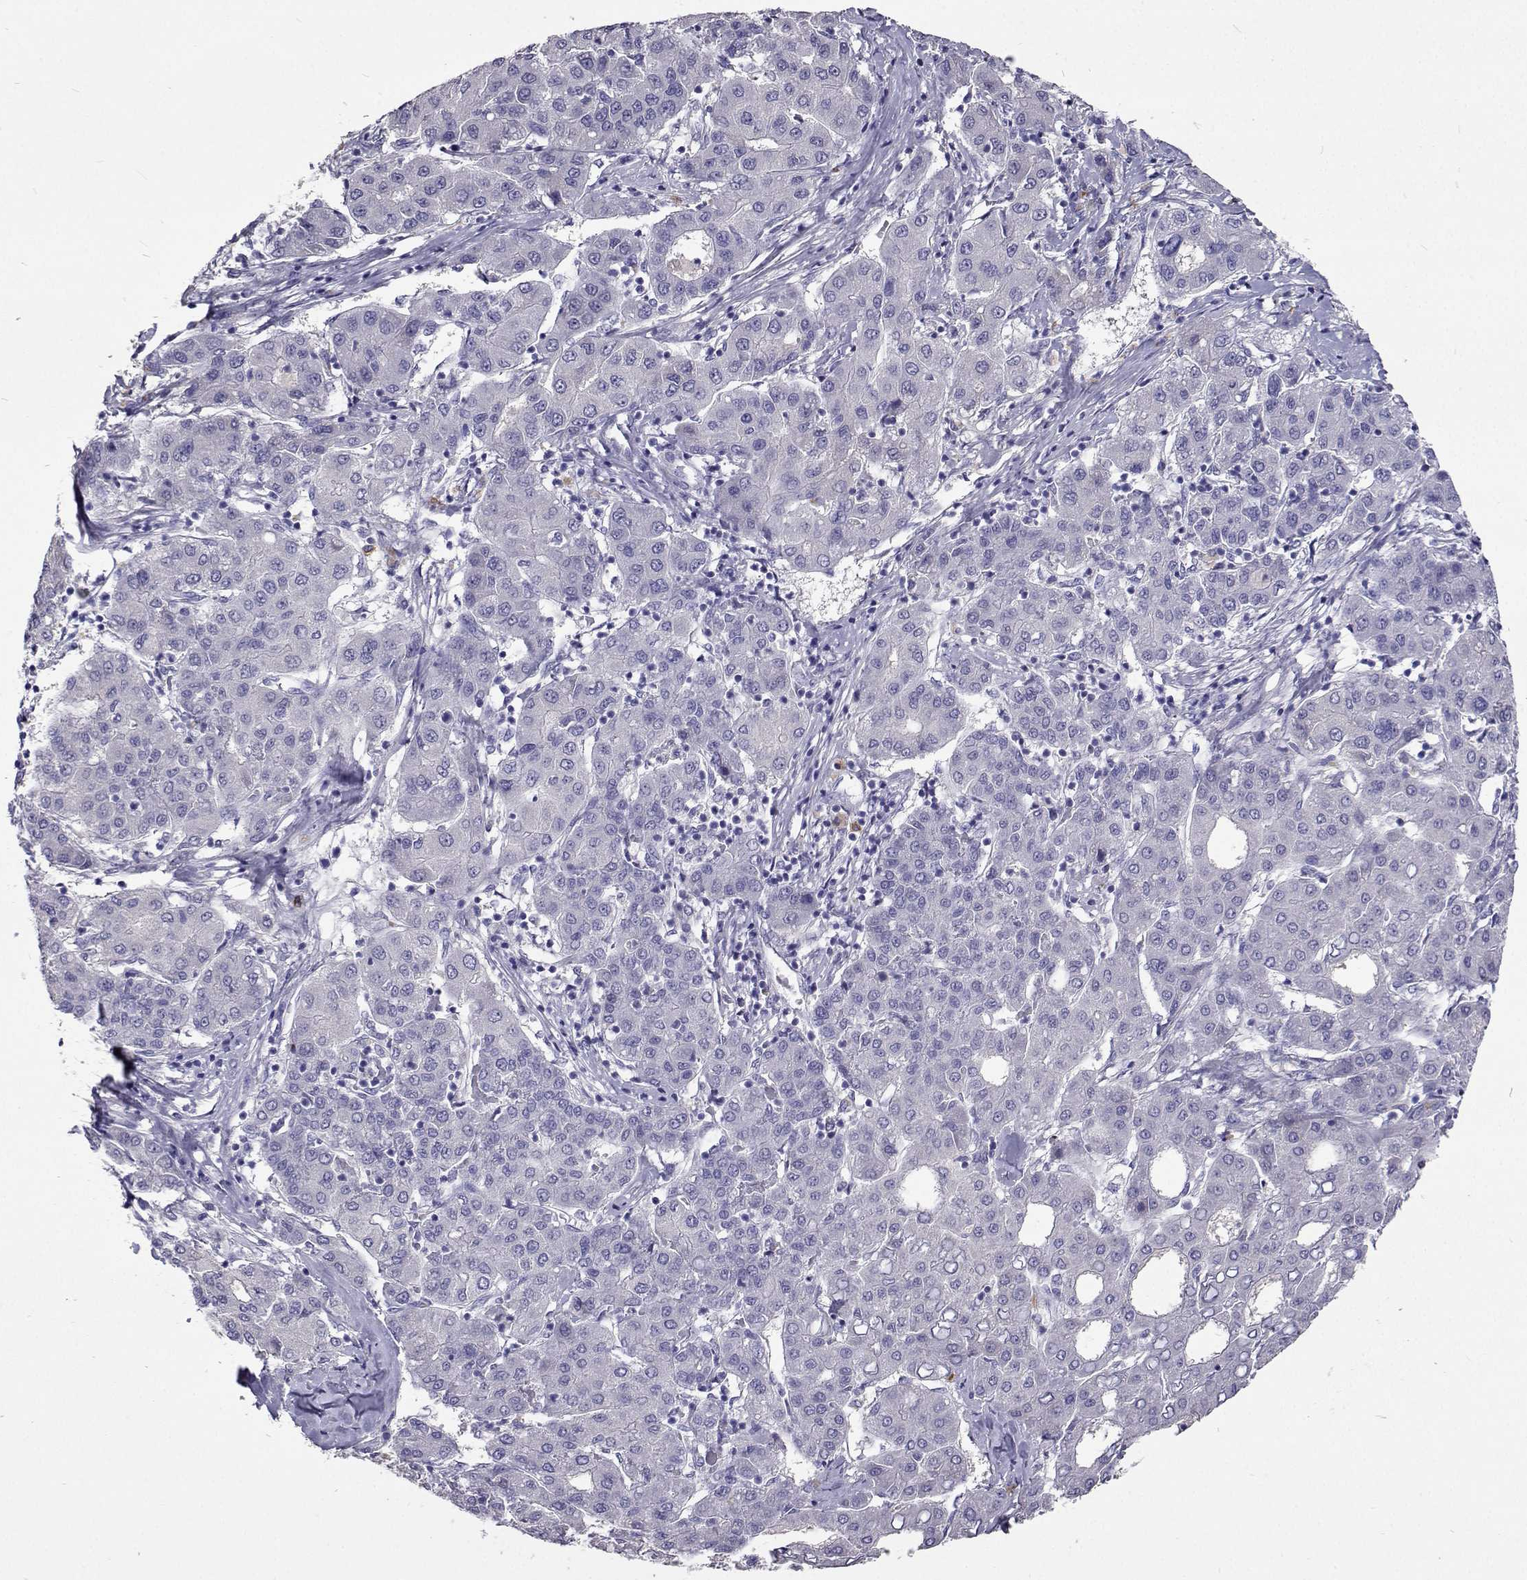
{"staining": {"intensity": "negative", "quantity": "none", "location": "none"}, "tissue": "liver cancer", "cell_type": "Tumor cells", "image_type": "cancer", "snomed": [{"axis": "morphology", "description": "Carcinoma, Hepatocellular, NOS"}, {"axis": "topography", "description": "Liver"}], "caption": "Immunohistochemical staining of human liver hepatocellular carcinoma shows no significant expression in tumor cells.", "gene": "CFAP44", "patient": {"sex": "male", "age": 65}}